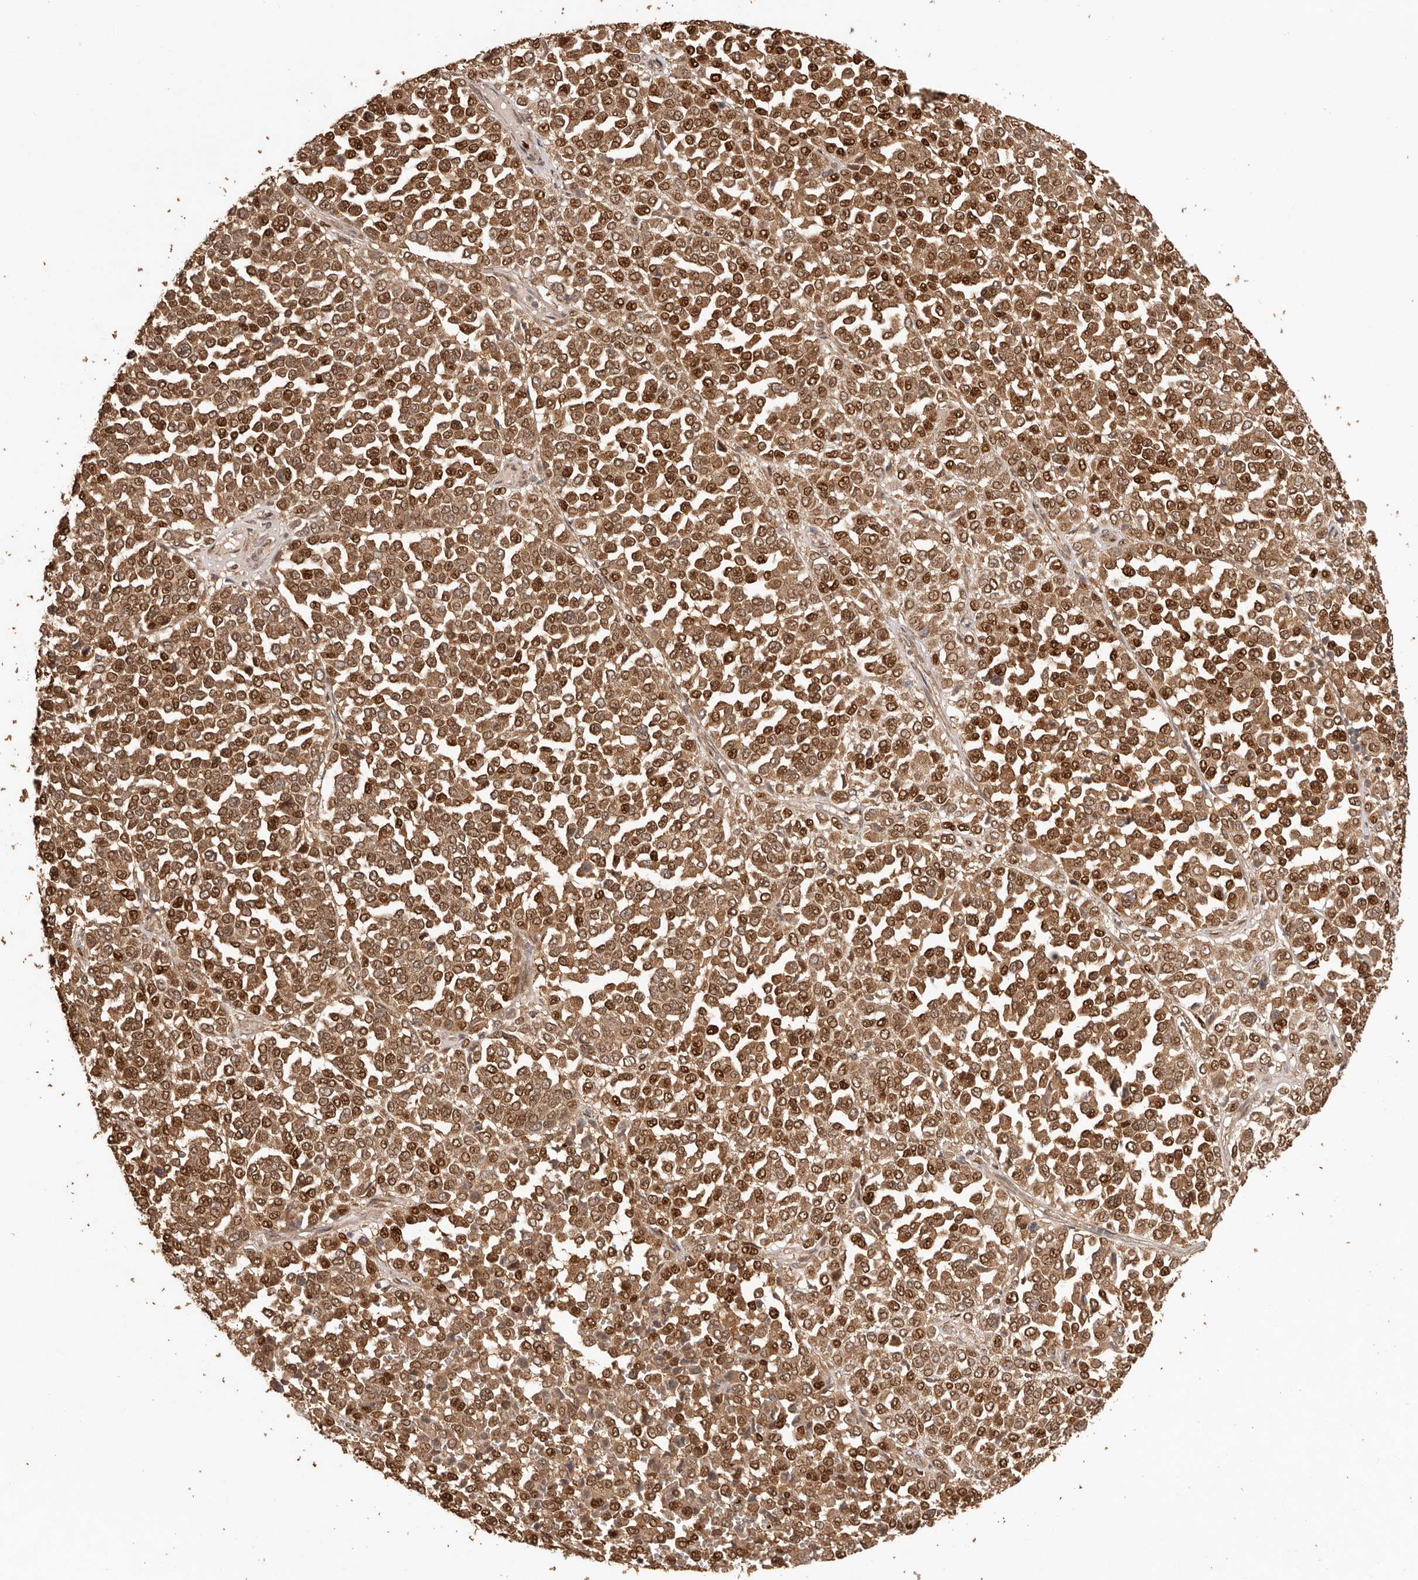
{"staining": {"intensity": "moderate", "quantity": ">75%", "location": "cytoplasmic/membranous,nuclear"}, "tissue": "melanoma", "cell_type": "Tumor cells", "image_type": "cancer", "snomed": [{"axis": "morphology", "description": "Malignant melanoma, Metastatic site"}, {"axis": "topography", "description": "Pancreas"}], "caption": "High-power microscopy captured an immunohistochemistry micrograph of melanoma, revealing moderate cytoplasmic/membranous and nuclear positivity in approximately >75% of tumor cells.", "gene": "UBR2", "patient": {"sex": "female", "age": 30}}